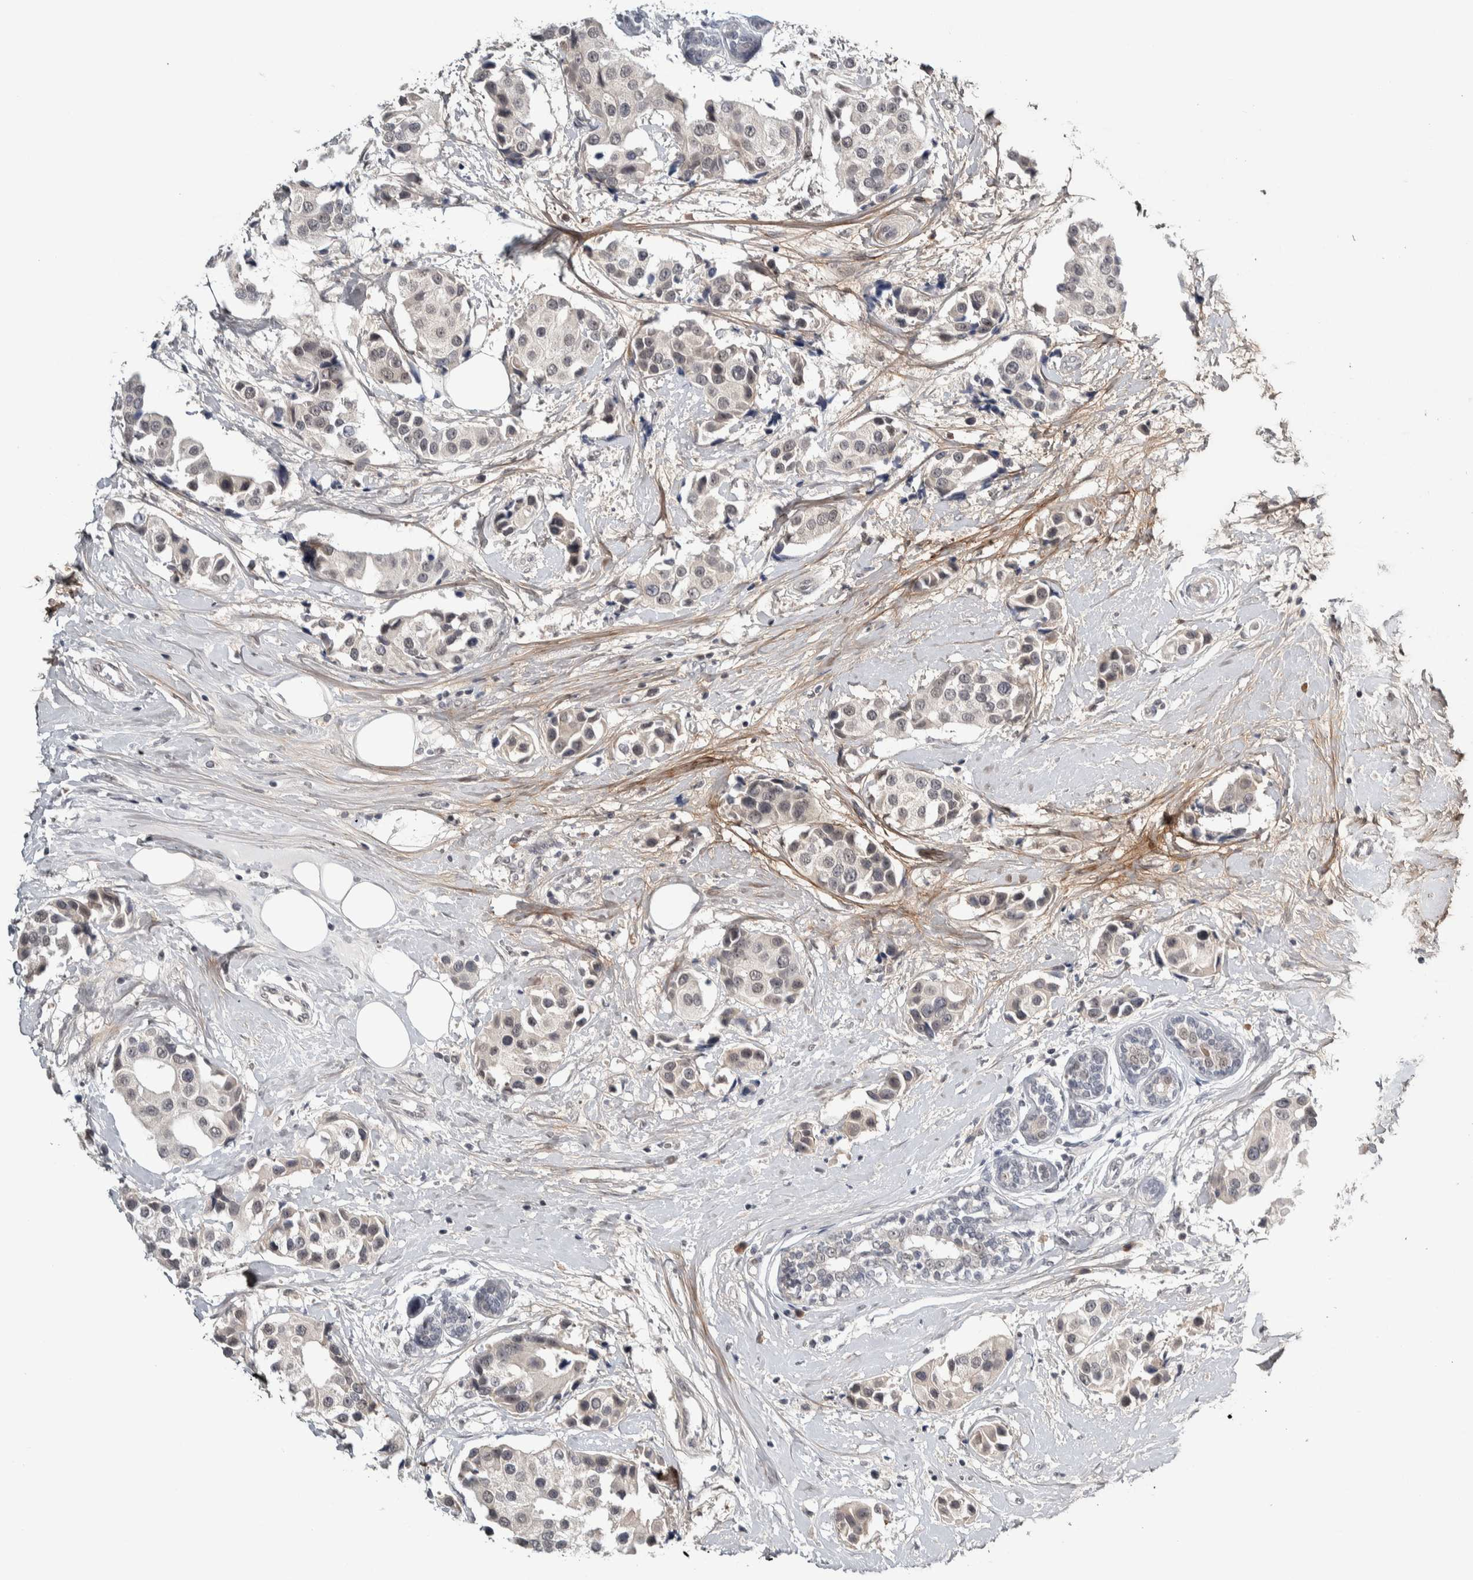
{"staining": {"intensity": "weak", "quantity": "25%-75%", "location": "nuclear"}, "tissue": "breast cancer", "cell_type": "Tumor cells", "image_type": "cancer", "snomed": [{"axis": "morphology", "description": "Normal tissue, NOS"}, {"axis": "morphology", "description": "Duct carcinoma"}, {"axis": "topography", "description": "Breast"}], "caption": "Protein expression analysis of breast intraductal carcinoma shows weak nuclear expression in about 25%-75% of tumor cells.", "gene": "ASPN", "patient": {"sex": "female", "age": 39}}